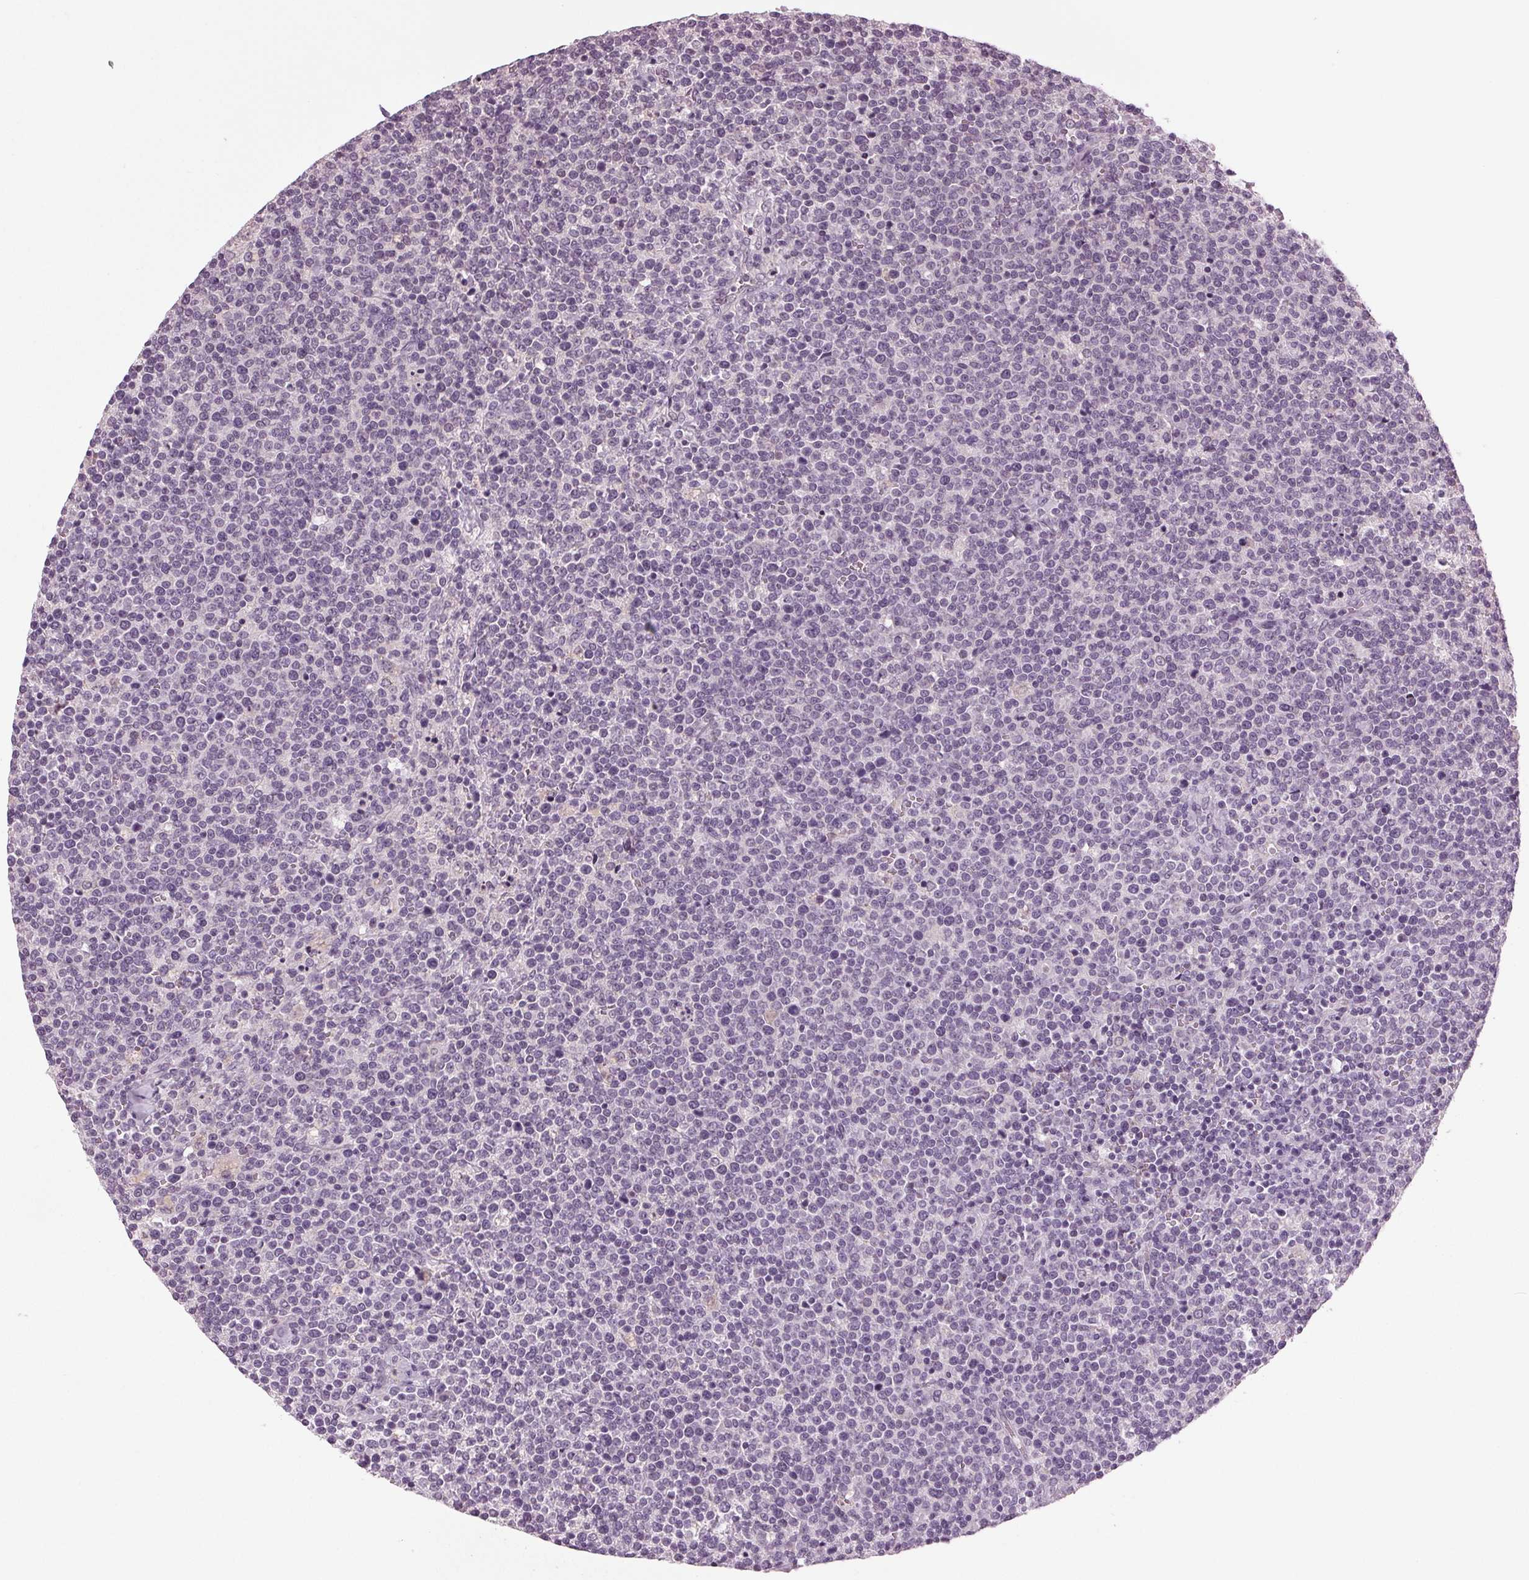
{"staining": {"intensity": "negative", "quantity": "none", "location": "none"}, "tissue": "lymphoma", "cell_type": "Tumor cells", "image_type": "cancer", "snomed": [{"axis": "morphology", "description": "Malignant lymphoma, non-Hodgkin's type, High grade"}, {"axis": "topography", "description": "Lymph node"}], "caption": "Image shows no significant protein staining in tumor cells of high-grade malignant lymphoma, non-Hodgkin's type.", "gene": "DNAH12", "patient": {"sex": "male", "age": 61}}